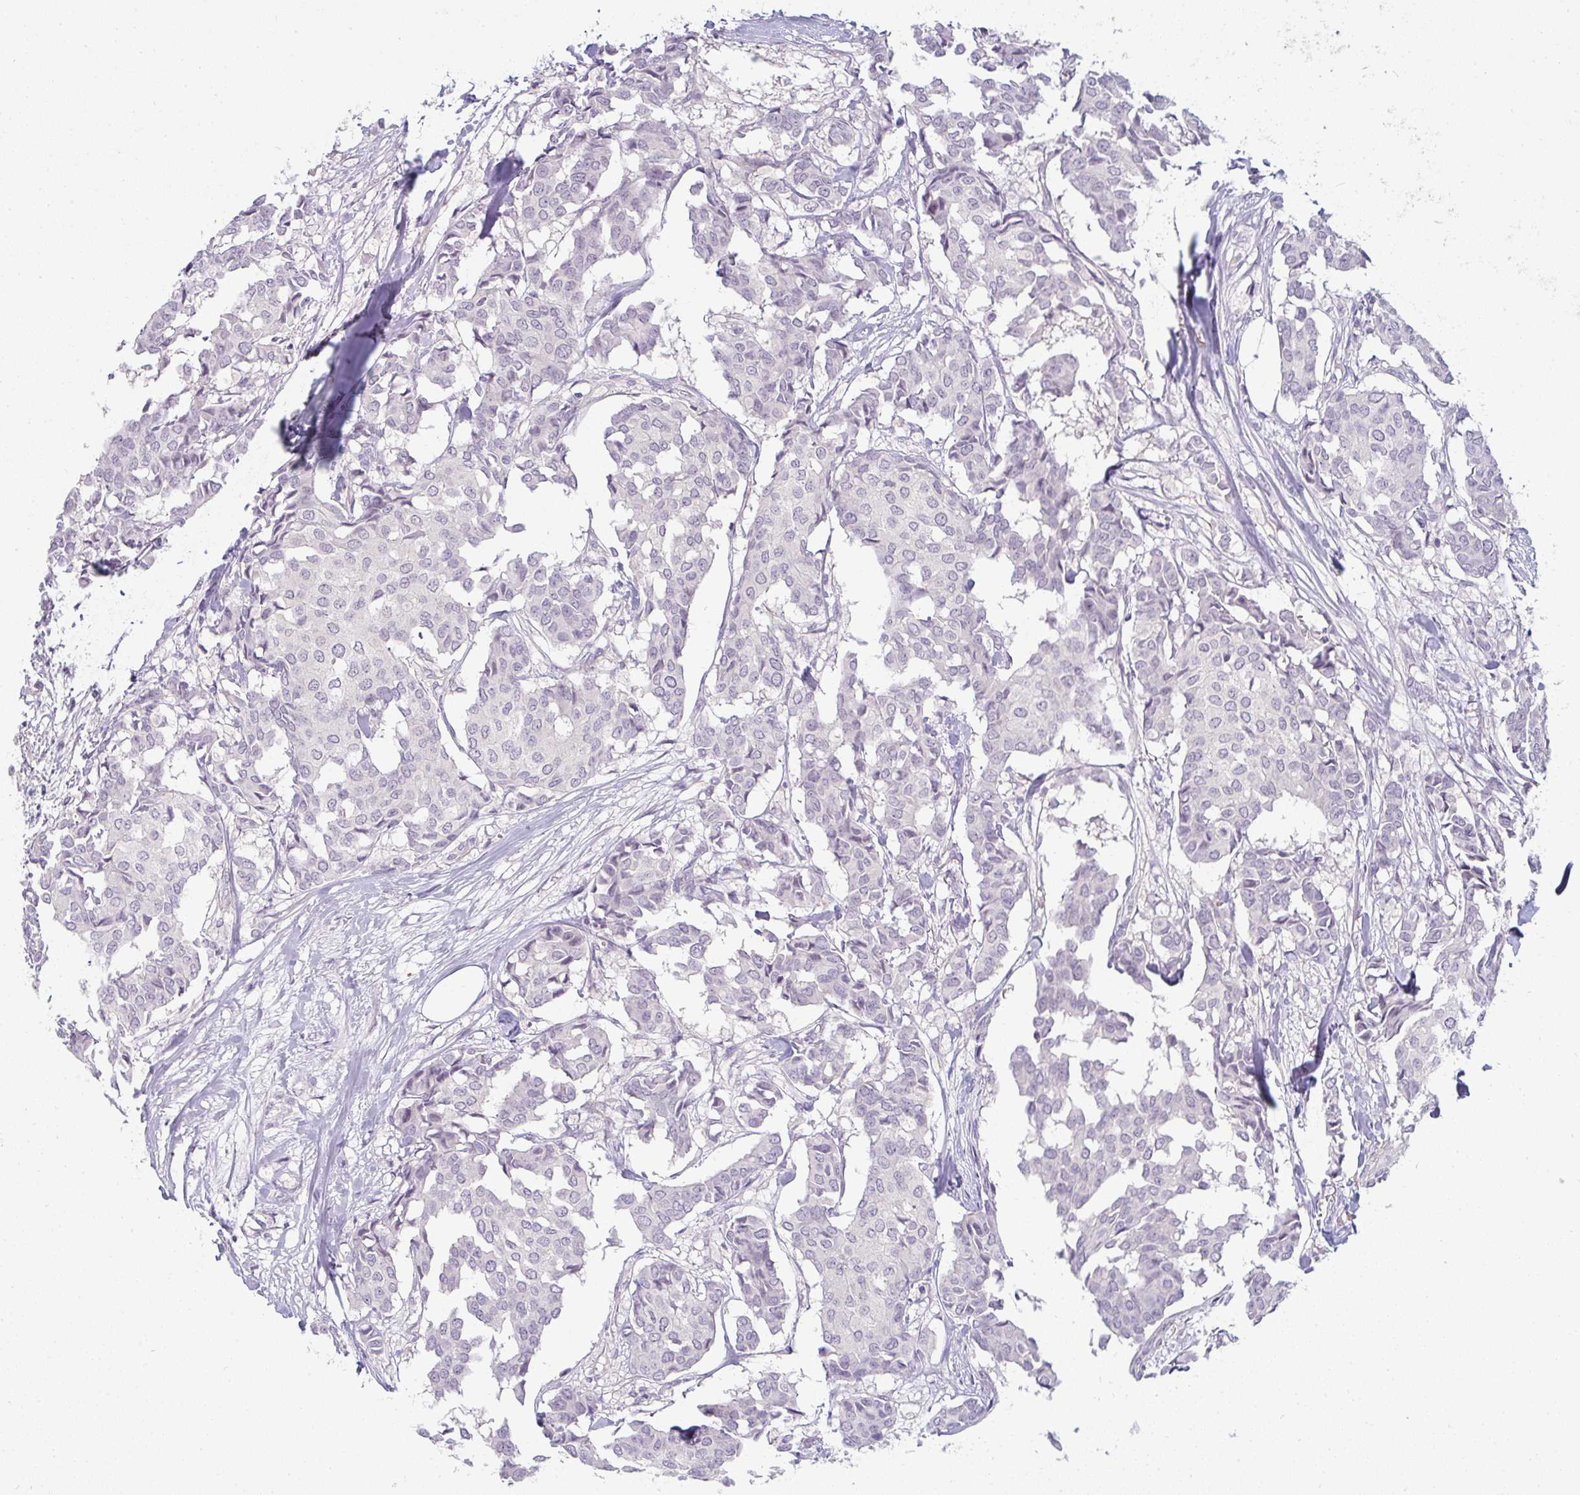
{"staining": {"intensity": "negative", "quantity": "none", "location": "none"}, "tissue": "breast cancer", "cell_type": "Tumor cells", "image_type": "cancer", "snomed": [{"axis": "morphology", "description": "Duct carcinoma"}, {"axis": "topography", "description": "Breast"}], "caption": "The image demonstrates no significant expression in tumor cells of infiltrating ductal carcinoma (breast).", "gene": "PPFIA4", "patient": {"sex": "female", "age": 75}}